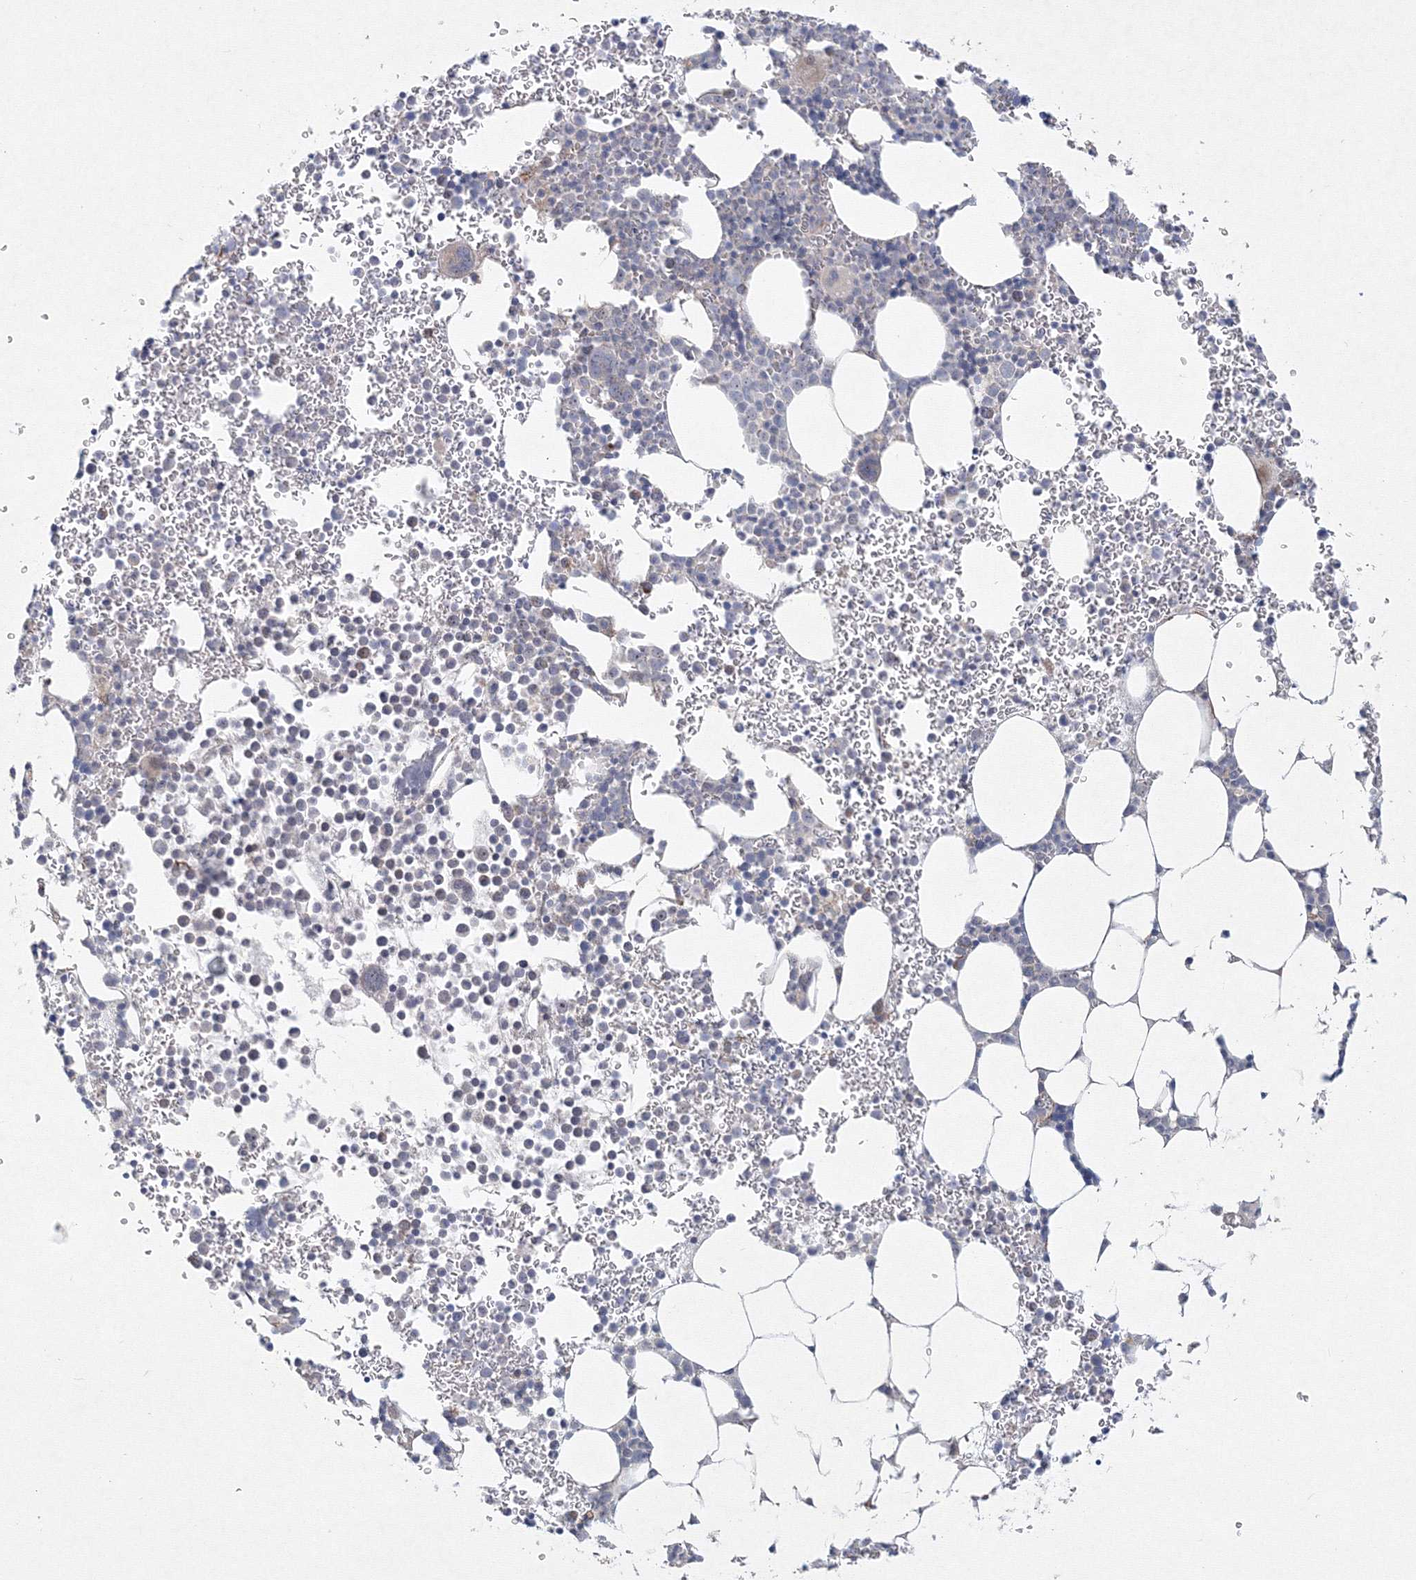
{"staining": {"intensity": "weak", "quantity": "<25%", "location": "cytoplasmic/membranous"}, "tissue": "bone marrow", "cell_type": "Hematopoietic cells", "image_type": "normal", "snomed": [{"axis": "morphology", "description": "Normal tissue, NOS"}, {"axis": "topography", "description": "Bone marrow"}], "caption": "Unremarkable bone marrow was stained to show a protein in brown. There is no significant expression in hematopoietic cells. (DAB (3,3'-diaminobenzidine) immunohistochemistry with hematoxylin counter stain).", "gene": "WDR49", "patient": {"sex": "female", "age": 78}}